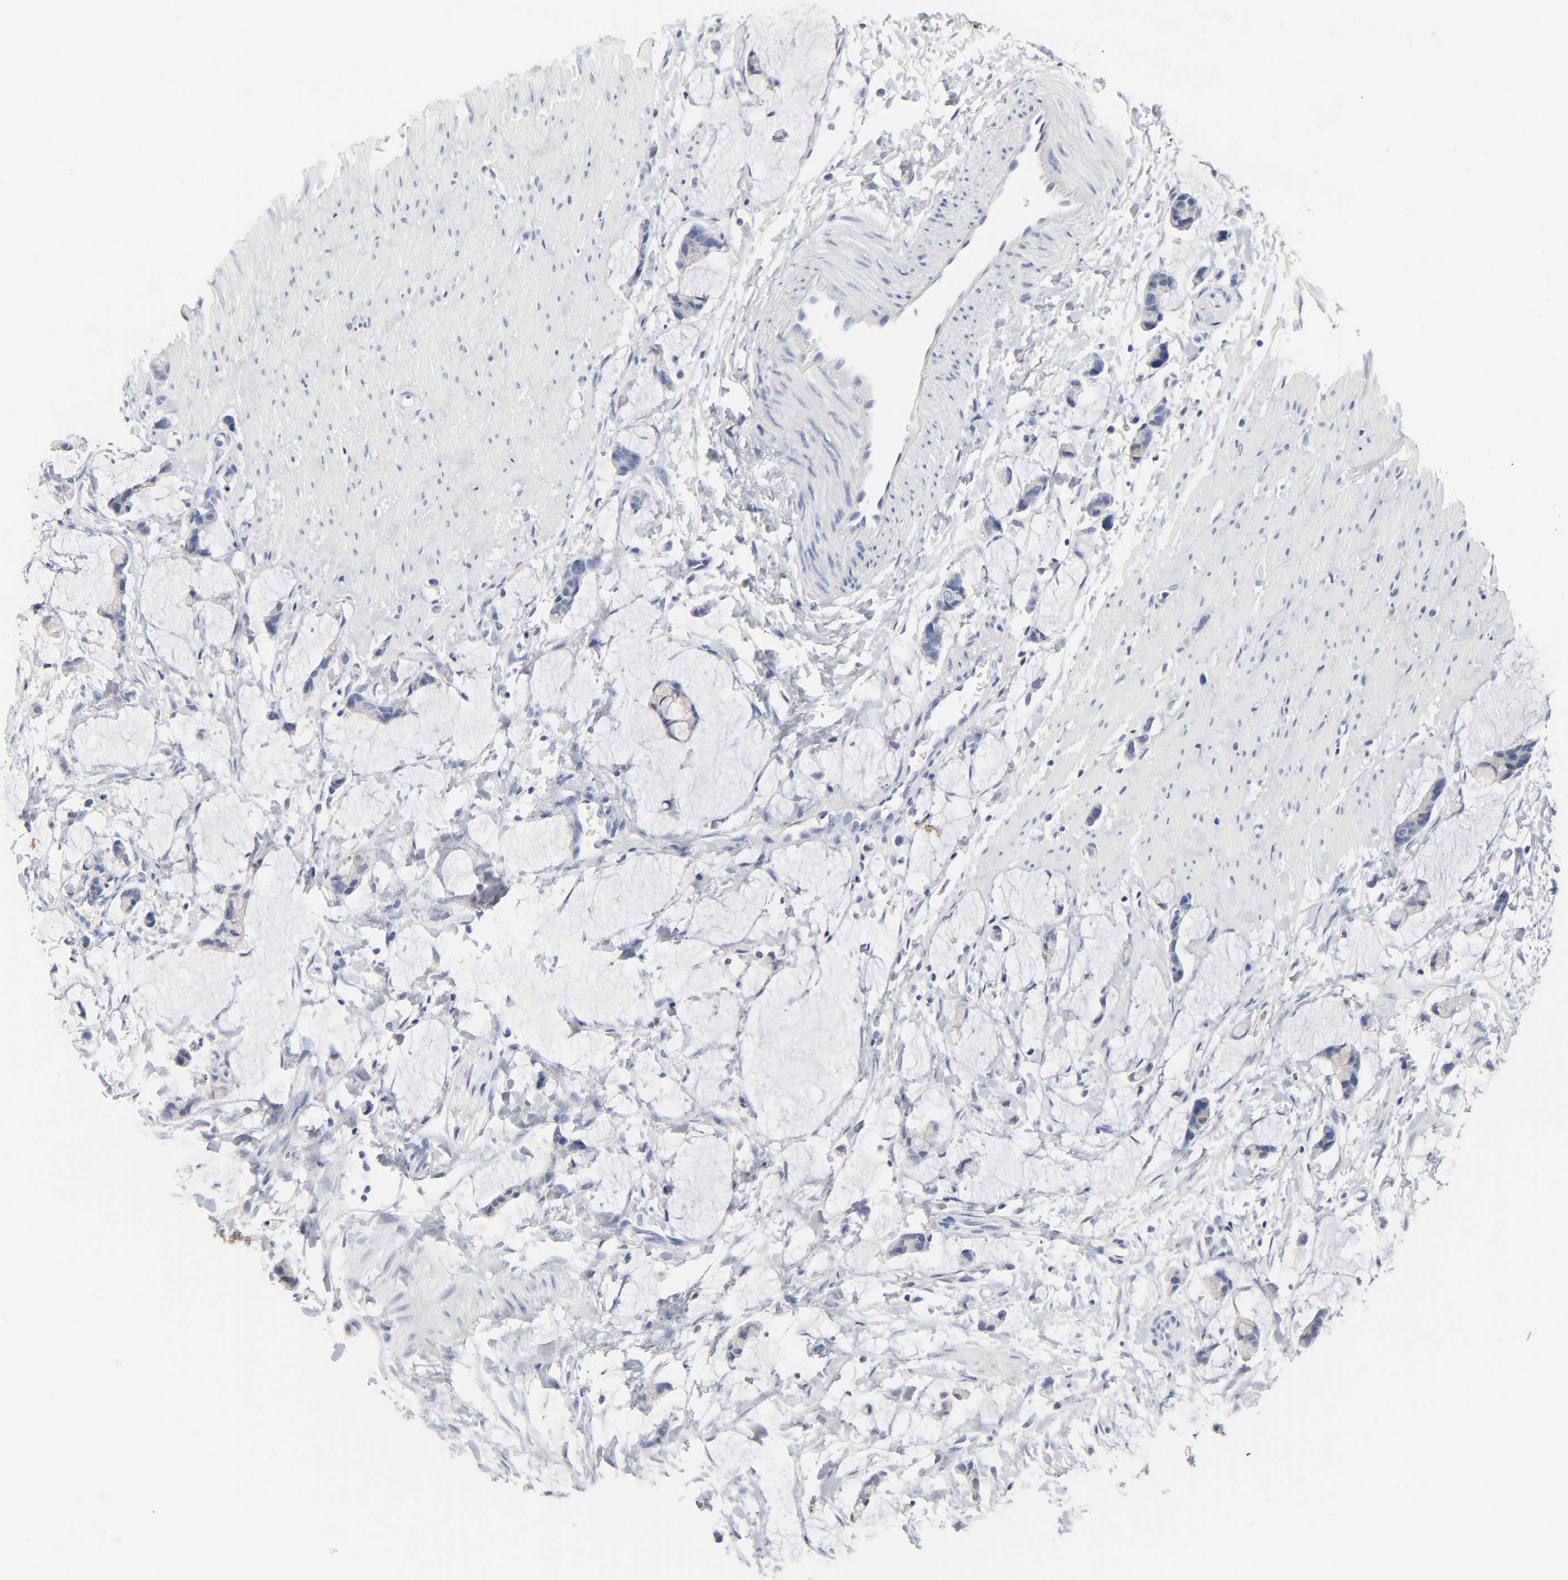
{"staining": {"intensity": "negative", "quantity": "none", "location": "none"}, "tissue": "colorectal cancer", "cell_type": "Tumor cells", "image_type": "cancer", "snomed": [{"axis": "morphology", "description": "Adenocarcinoma, NOS"}, {"axis": "topography", "description": "Colon"}], "caption": "Colorectal adenocarcinoma was stained to show a protein in brown. There is no significant staining in tumor cells.", "gene": "ACP3", "patient": {"sex": "male", "age": 14}}